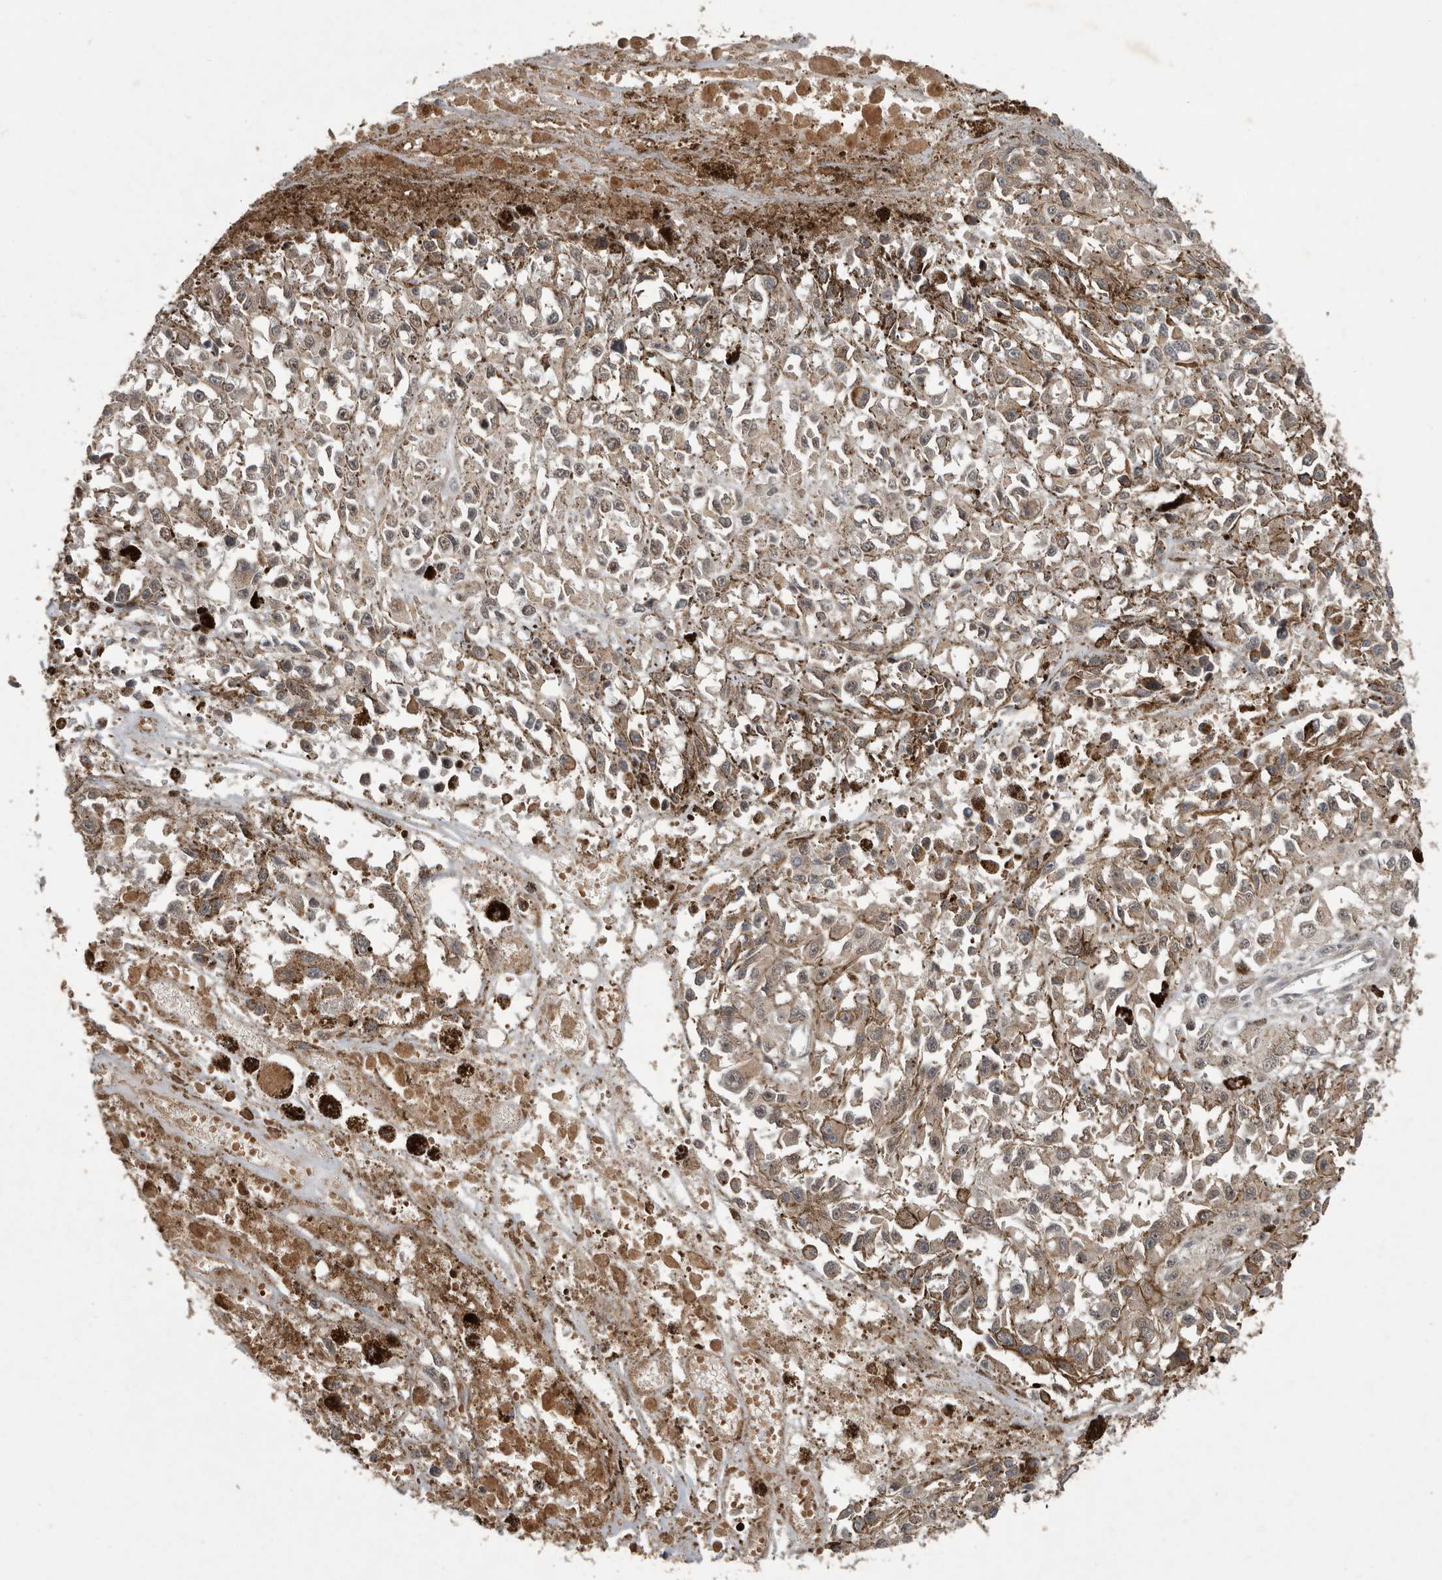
{"staining": {"intensity": "weak", "quantity": ">75%", "location": "cytoplasmic/membranous"}, "tissue": "melanoma", "cell_type": "Tumor cells", "image_type": "cancer", "snomed": [{"axis": "morphology", "description": "Malignant melanoma, Metastatic site"}, {"axis": "topography", "description": "Lymph node"}], "caption": "Melanoma tissue shows weak cytoplasmic/membranous positivity in approximately >75% of tumor cells", "gene": "RABIF", "patient": {"sex": "male", "age": 59}}